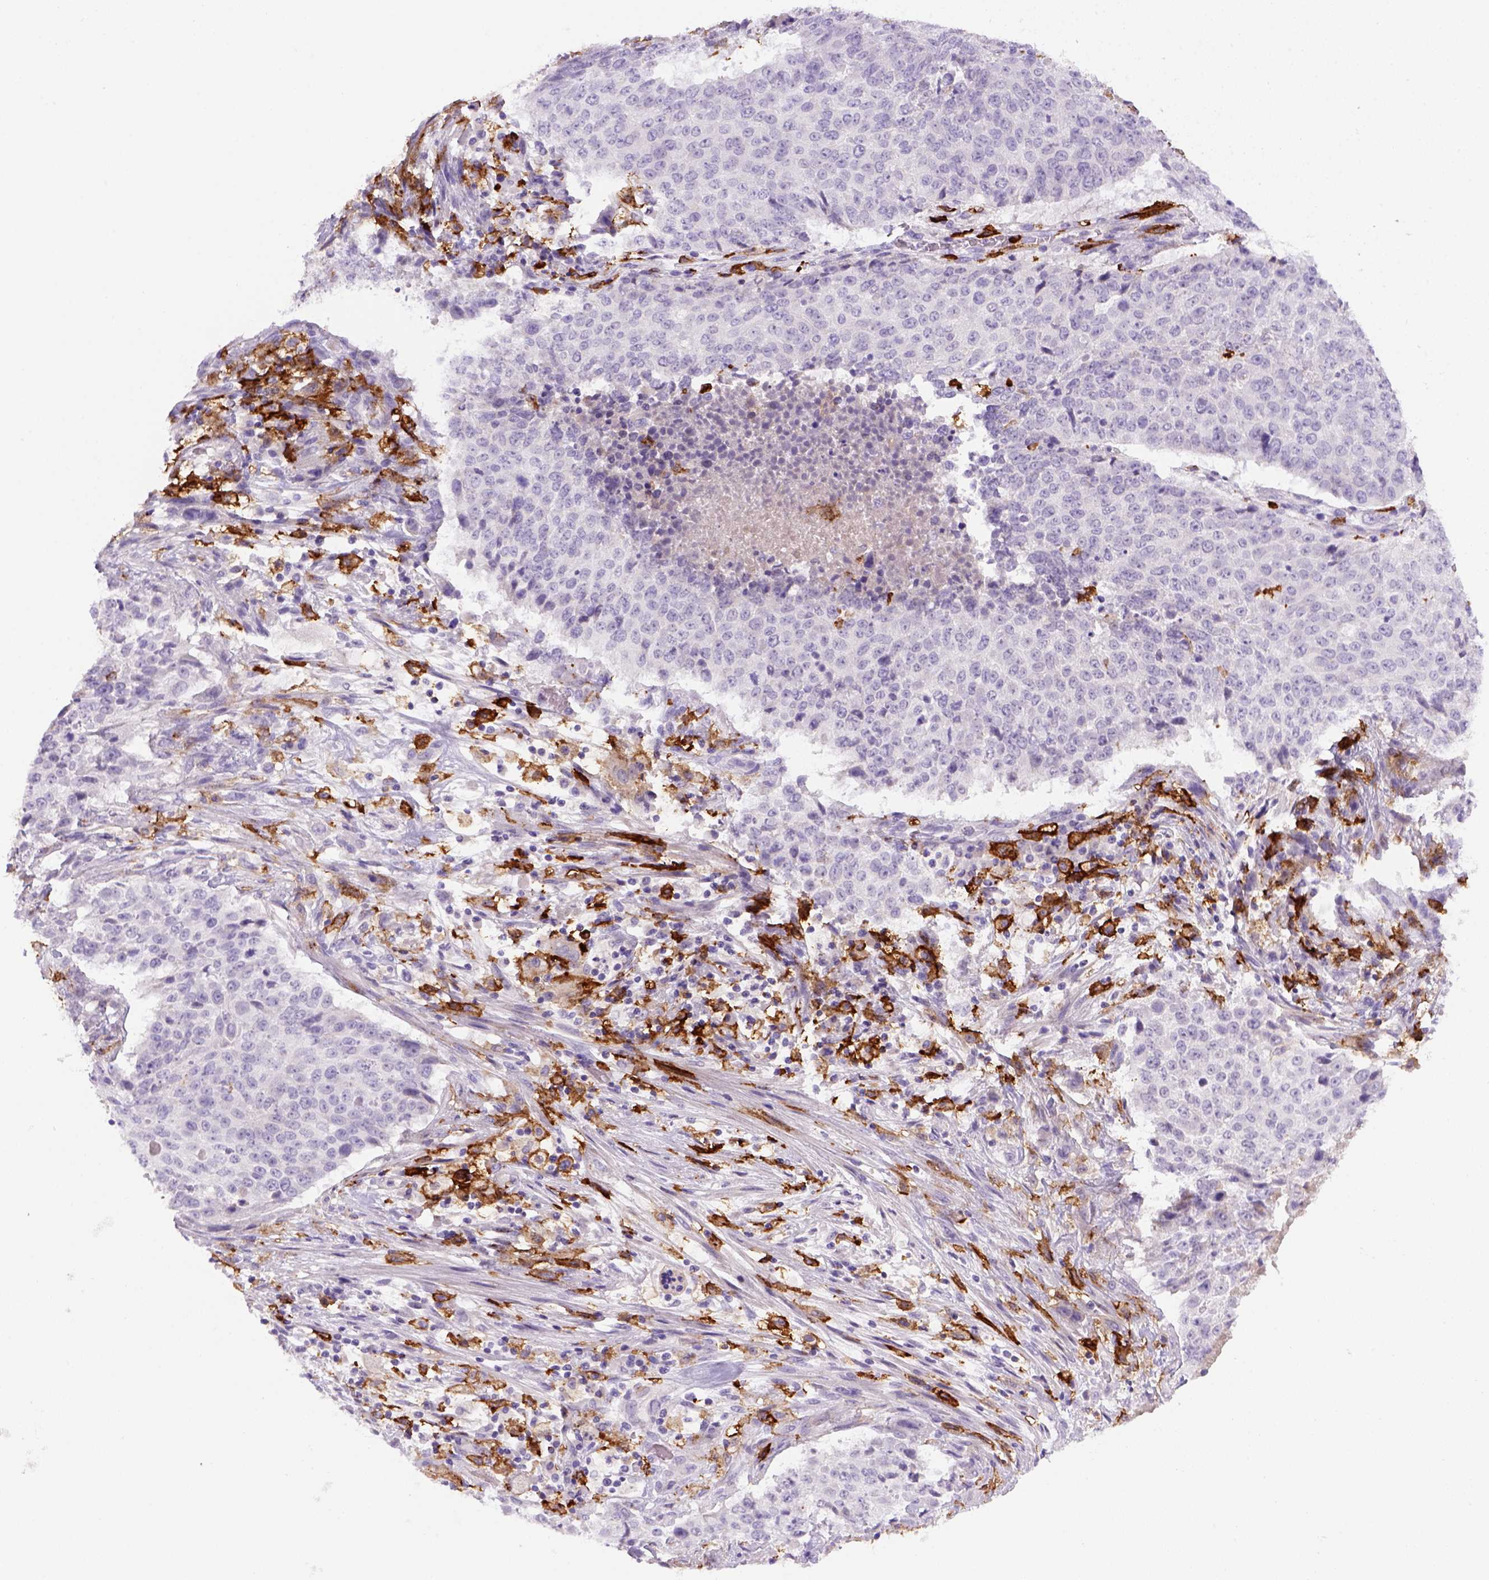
{"staining": {"intensity": "negative", "quantity": "none", "location": "none"}, "tissue": "lung cancer", "cell_type": "Tumor cells", "image_type": "cancer", "snomed": [{"axis": "morphology", "description": "Normal tissue, NOS"}, {"axis": "morphology", "description": "Squamous cell carcinoma, NOS"}, {"axis": "topography", "description": "Bronchus"}, {"axis": "topography", "description": "Lung"}], "caption": "An IHC image of lung squamous cell carcinoma is shown. There is no staining in tumor cells of lung squamous cell carcinoma.", "gene": "CD14", "patient": {"sex": "male", "age": 64}}